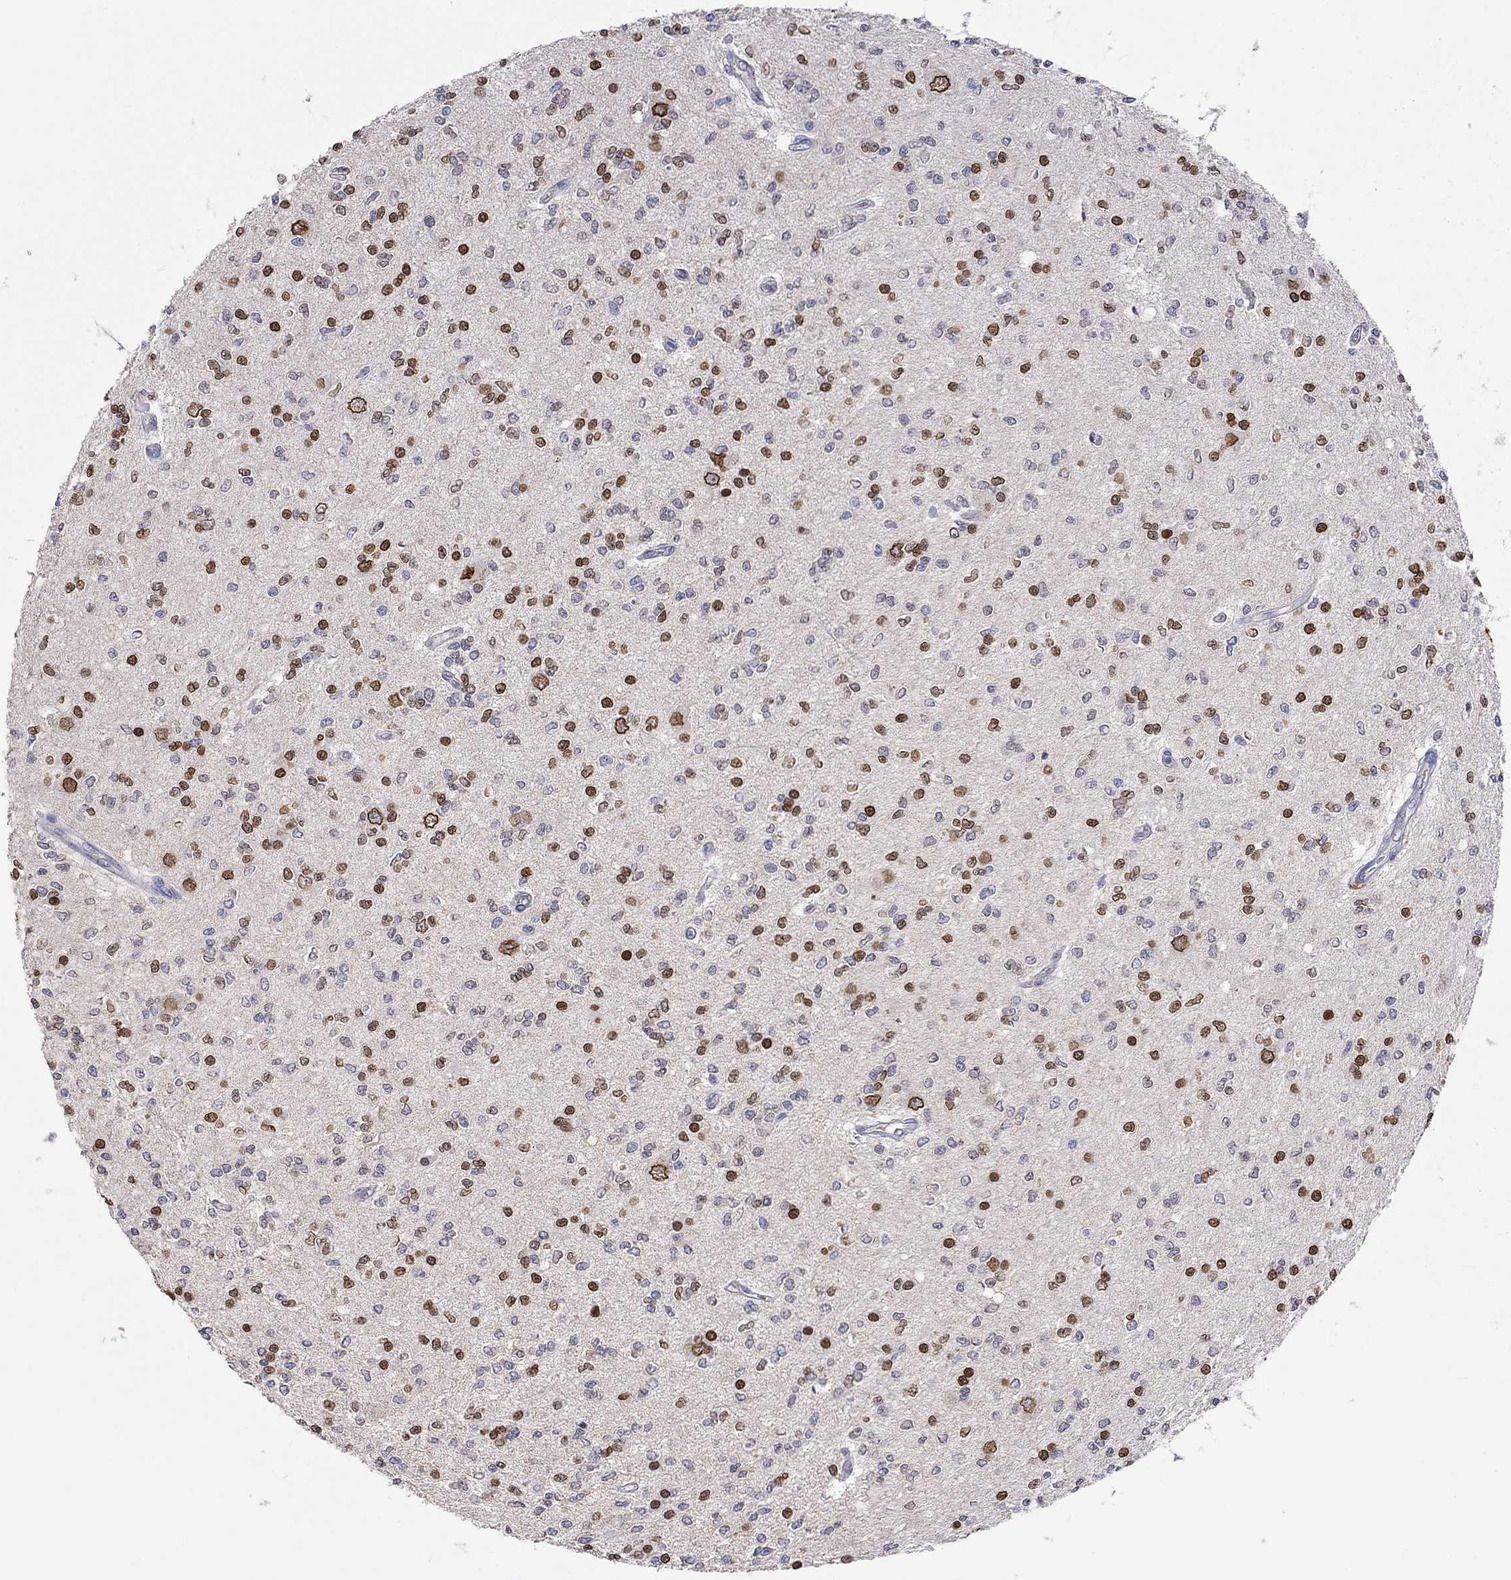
{"staining": {"intensity": "strong", "quantity": "25%-75%", "location": "cytoplasmic/membranous,nuclear"}, "tissue": "glioma", "cell_type": "Tumor cells", "image_type": "cancer", "snomed": [{"axis": "morphology", "description": "Glioma, malignant, Low grade"}, {"axis": "topography", "description": "Brain"}], "caption": "Malignant glioma (low-grade) was stained to show a protein in brown. There is high levels of strong cytoplasmic/membranous and nuclear expression in about 25%-75% of tumor cells.", "gene": "LRFN4", "patient": {"sex": "male", "age": 67}}